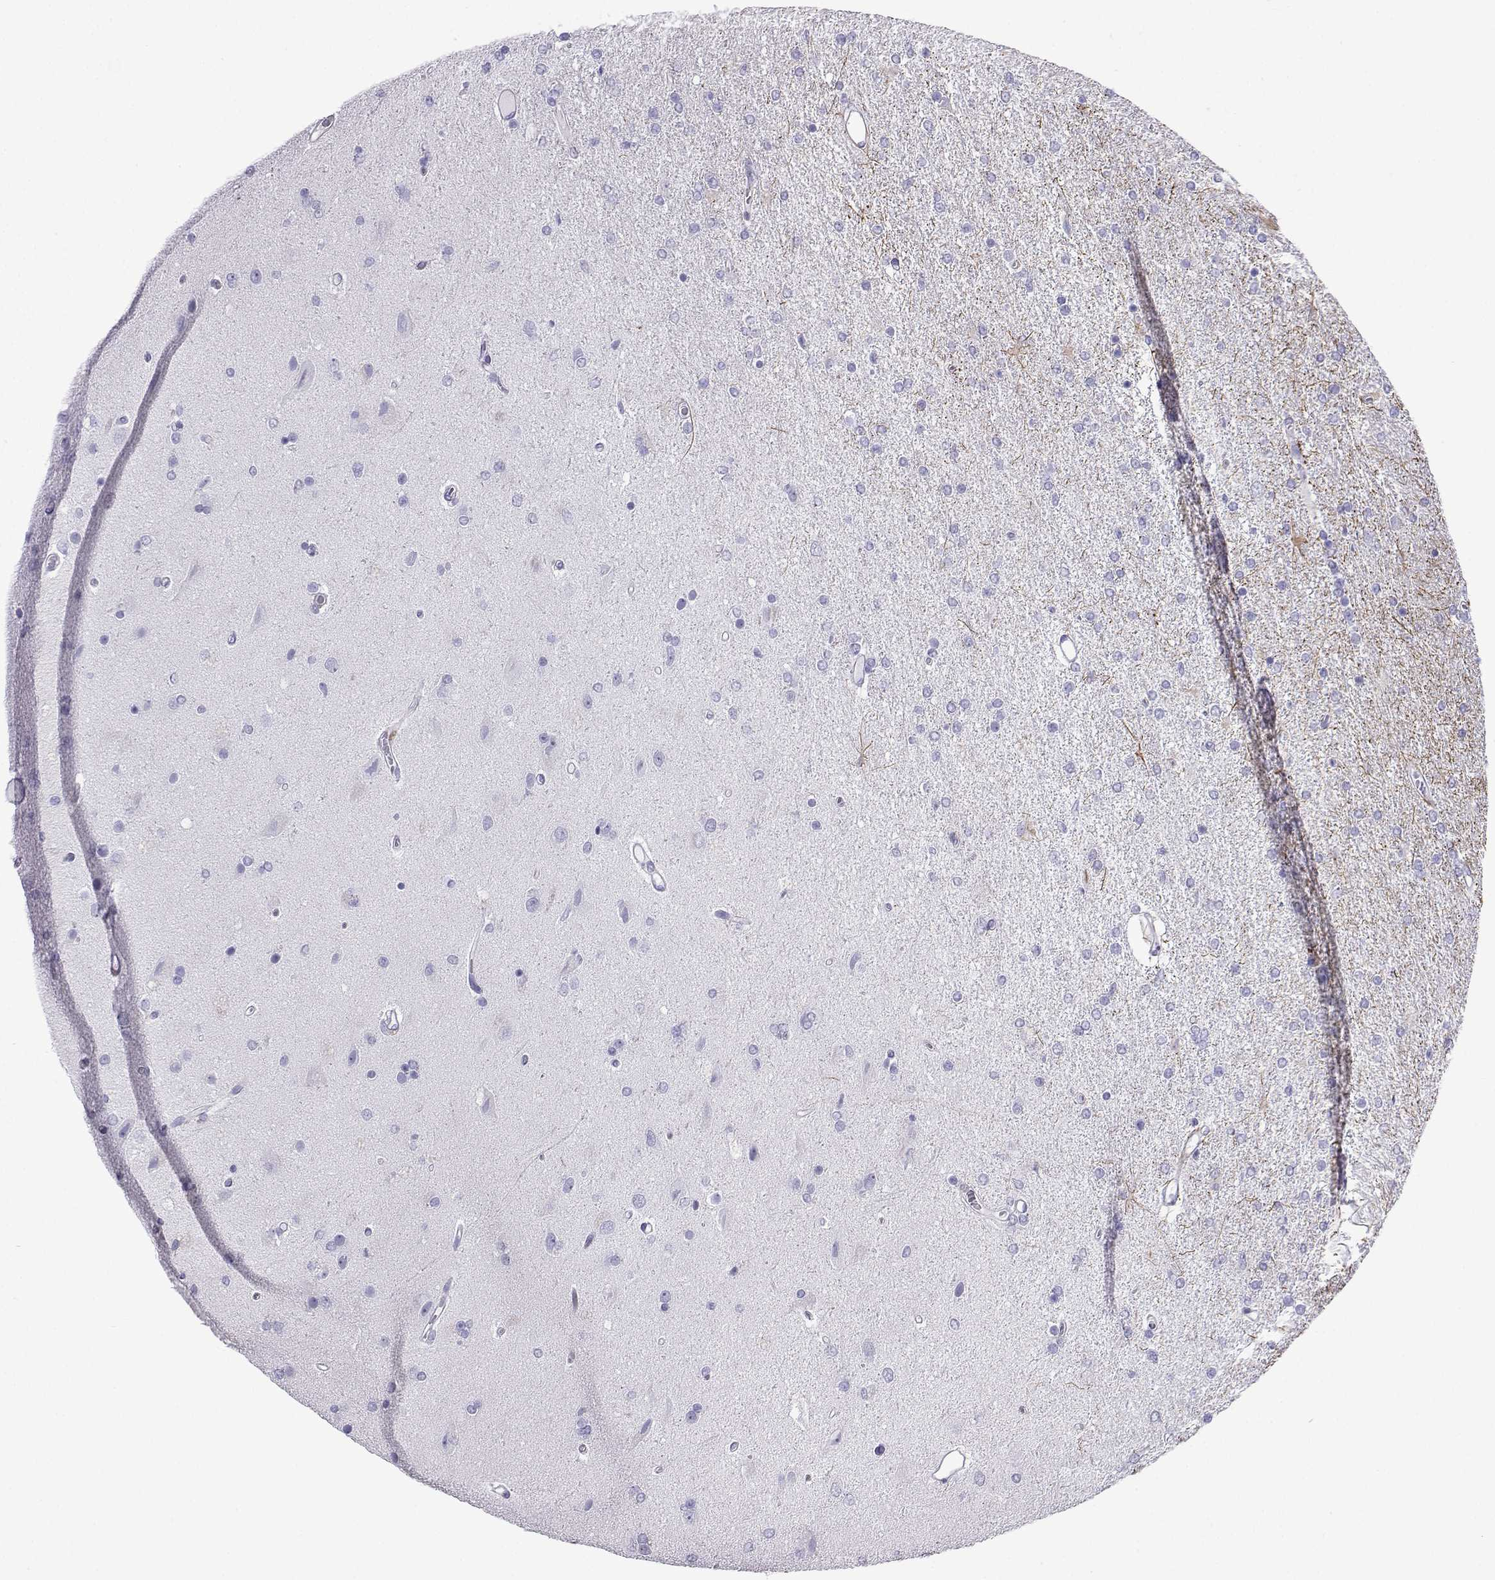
{"staining": {"intensity": "negative", "quantity": "none", "location": "none"}, "tissue": "glioma", "cell_type": "Tumor cells", "image_type": "cancer", "snomed": [{"axis": "morphology", "description": "Glioma, malignant, High grade"}, {"axis": "topography", "description": "Cerebral cortex"}], "caption": "Immunohistochemistry (IHC) photomicrograph of neoplastic tissue: human high-grade glioma (malignant) stained with DAB (3,3'-diaminobenzidine) displays no significant protein staining in tumor cells. (DAB (3,3'-diaminobenzidine) IHC with hematoxylin counter stain).", "gene": "KCNF1", "patient": {"sex": "male", "age": 70}}